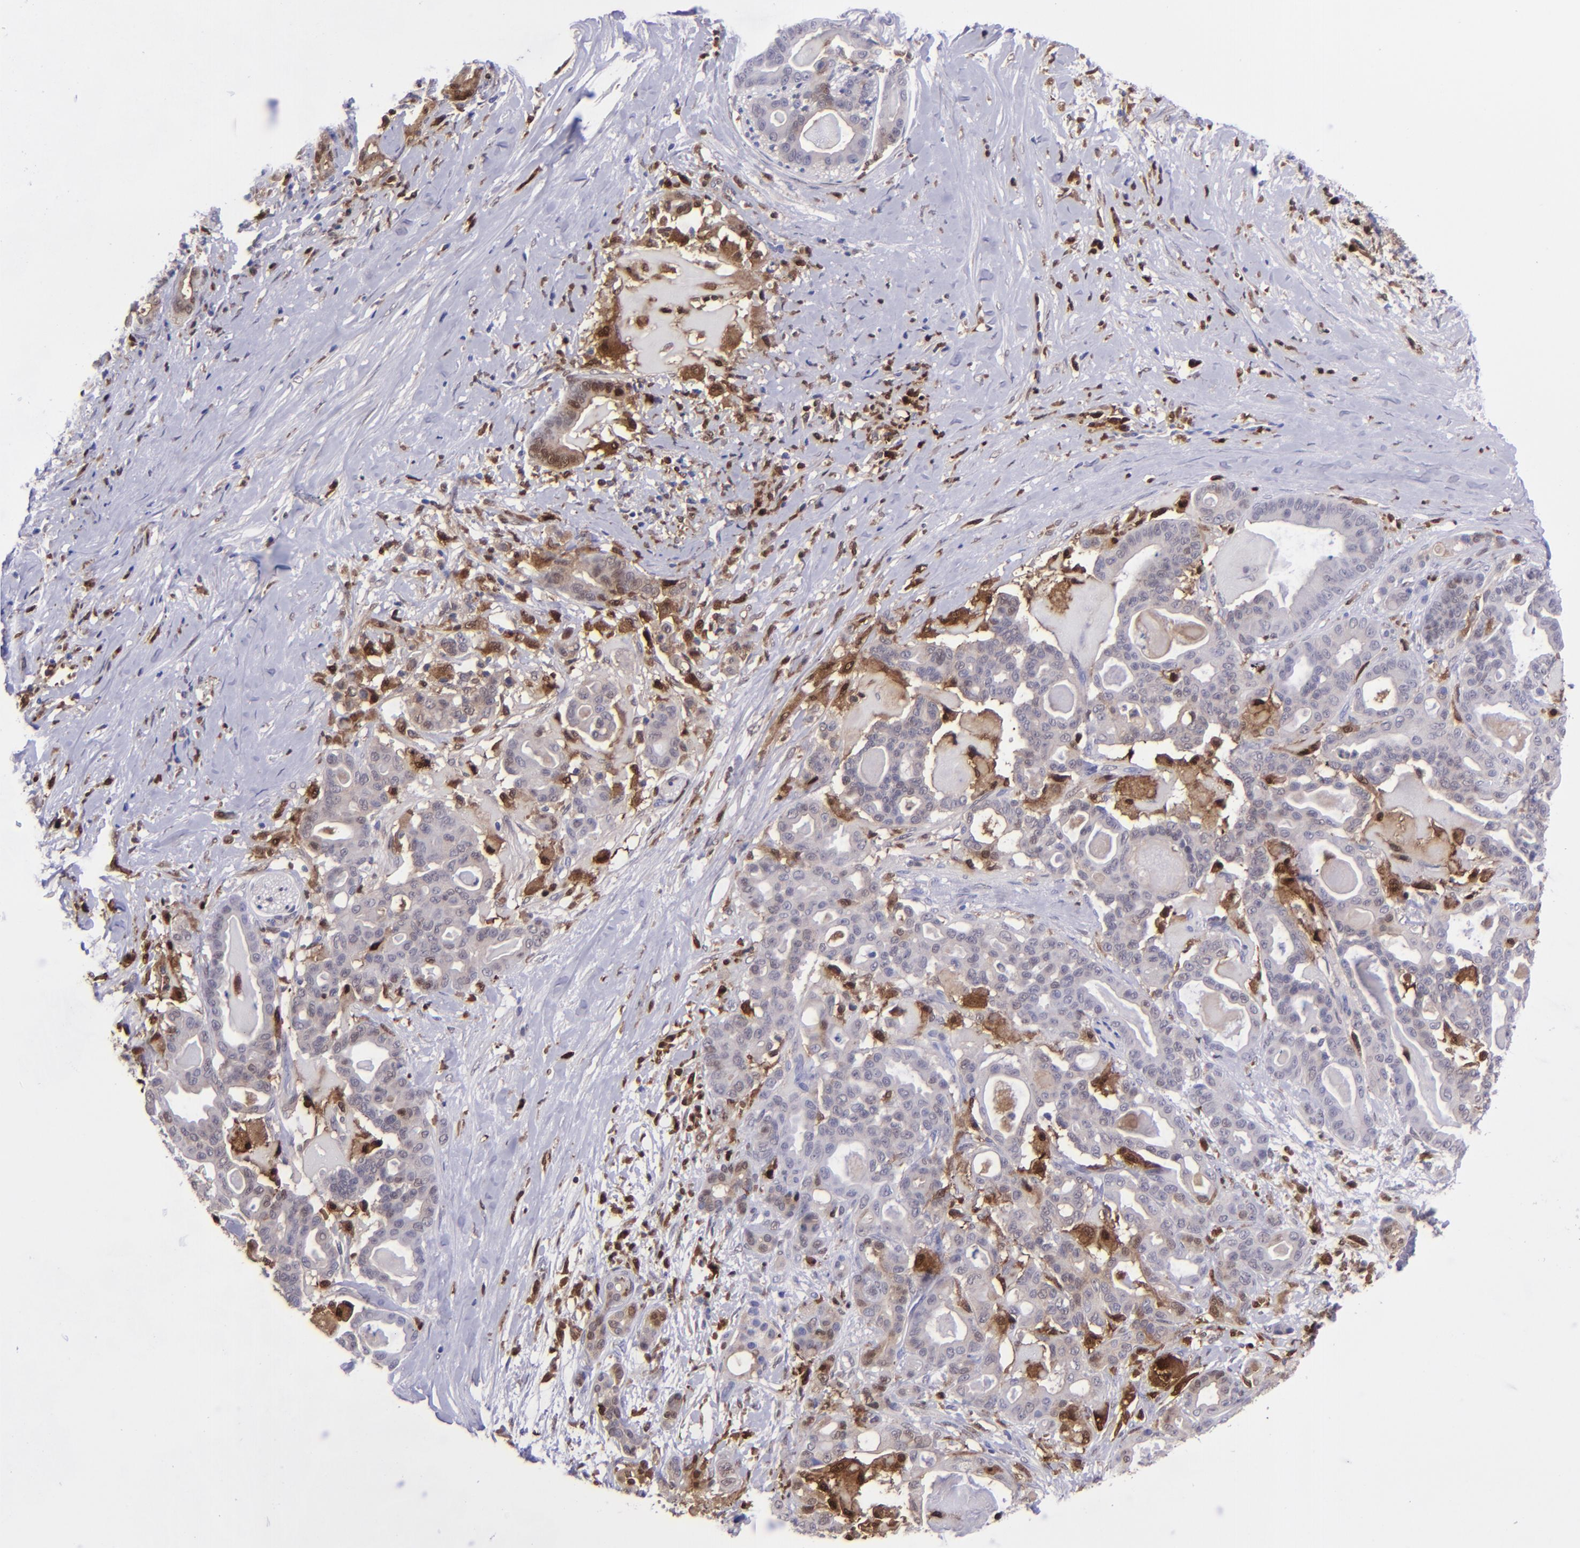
{"staining": {"intensity": "moderate", "quantity": "<25%", "location": "cytoplasmic/membranous,nuclear"}, "tissue": "pancreatic cancer", "cell_type": "Tumor cells", "image_type": "cancer", "snomed": [{"axis": "morphology", "description": "Adenocarcinoma, NOS"}, {"axis": "topography", "description": "Pancreas"}], "caption": "Adenocarcinoma (pancreatic) stained with DAB (3,3'-diaminobenzidine) immunohistochemistry (IHC) exhibits low levels of moderate cytoplasmic/membranous and nuclear positivity in approximately <25% of tumor cells.", "gene": "TYMP", "patient": {"sex": "male", "age": 63}}